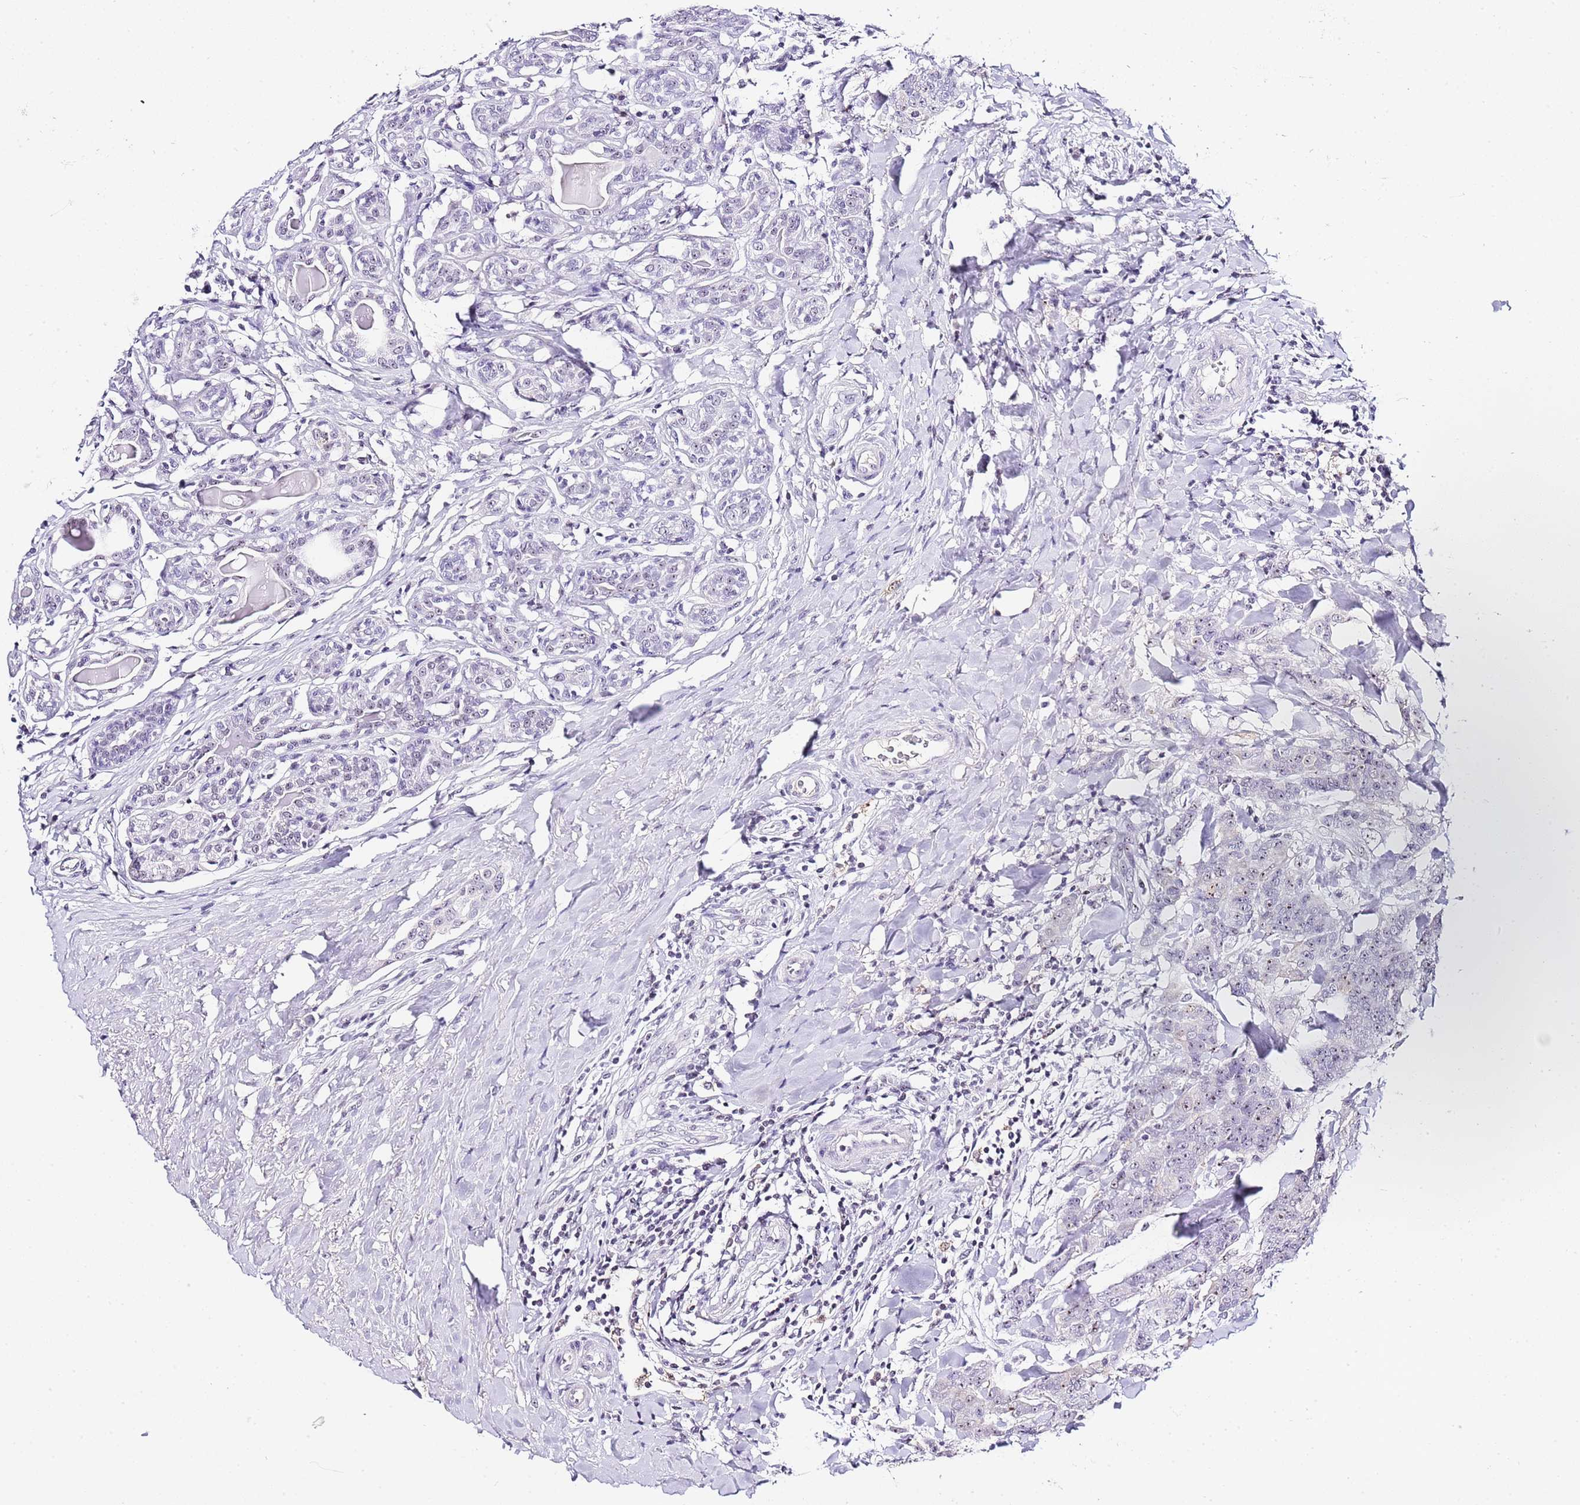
{"staining": {"intensity": "weak", "quantity": "<25%", "location": "nuclear"}, "tissue": "breast cancer", "cell_type": "Tumor cells", "image_type": "cancer", "snomed": [{"axis": "morphology", "description": "Duct carcinoma"}, {"axis": "topography", "description": "Breast"}], "caption": "IHC of human breast cancer (intraductal carcinoma) reveals no staining in tumor cells.", "gene": "NOP56", "patient": {"sex": "female", "age": 40}}